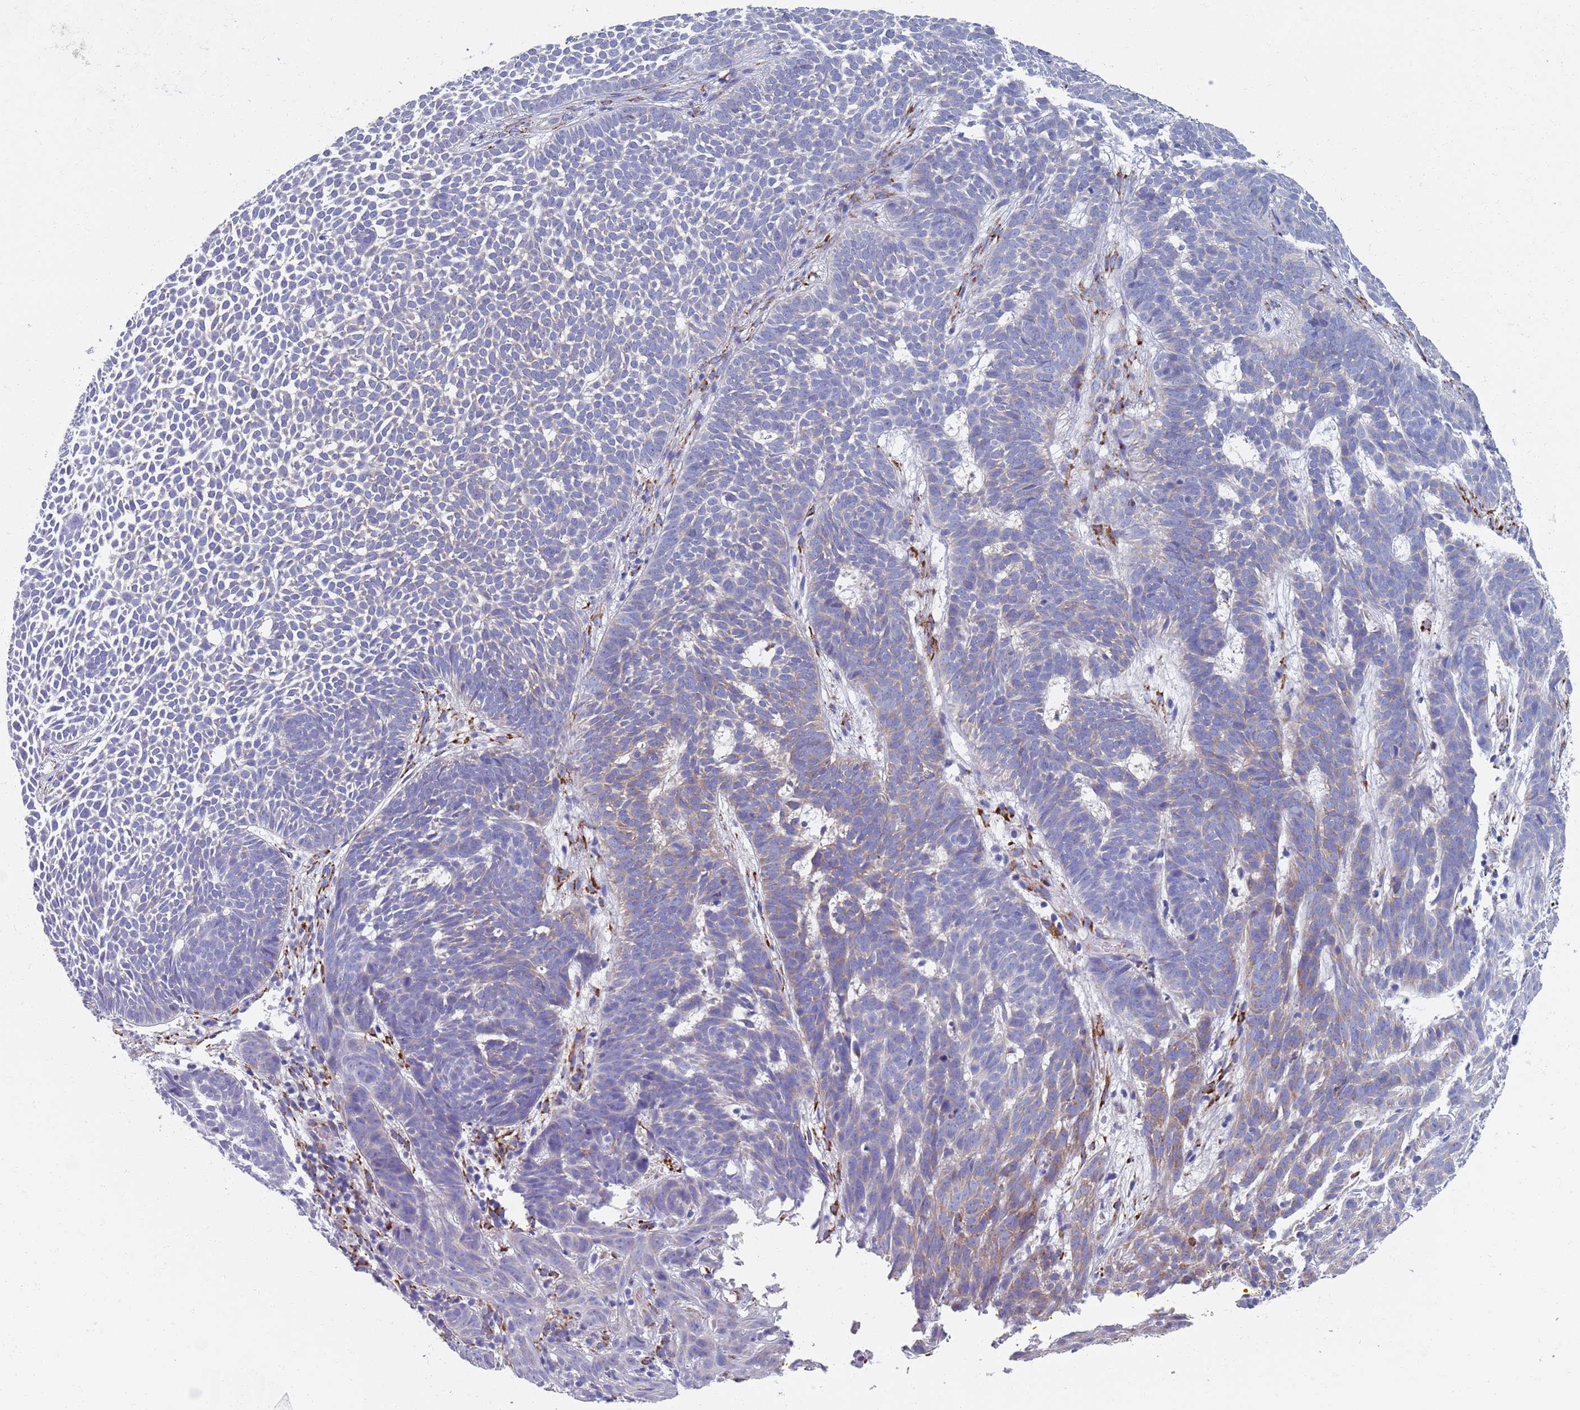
{"staining": {"intensity": "weak", "quantity": "<25%", "location": "cytoplasmic/membranous"}, "tissue": "skin cancer", "cell_type": "Tumor cells", "image_type": "cancer", "snomed": [{"axis": "morphology", "description": "Basal cell carcinoma"}, {"axis": "topography", "description": "Skin"}], "caption": "There is no significant positivity in tumor cells of skin cancer (basal cell carcinoma).", "gene": "PLOD1", "patient": {"sex": "female", "age": 78}}